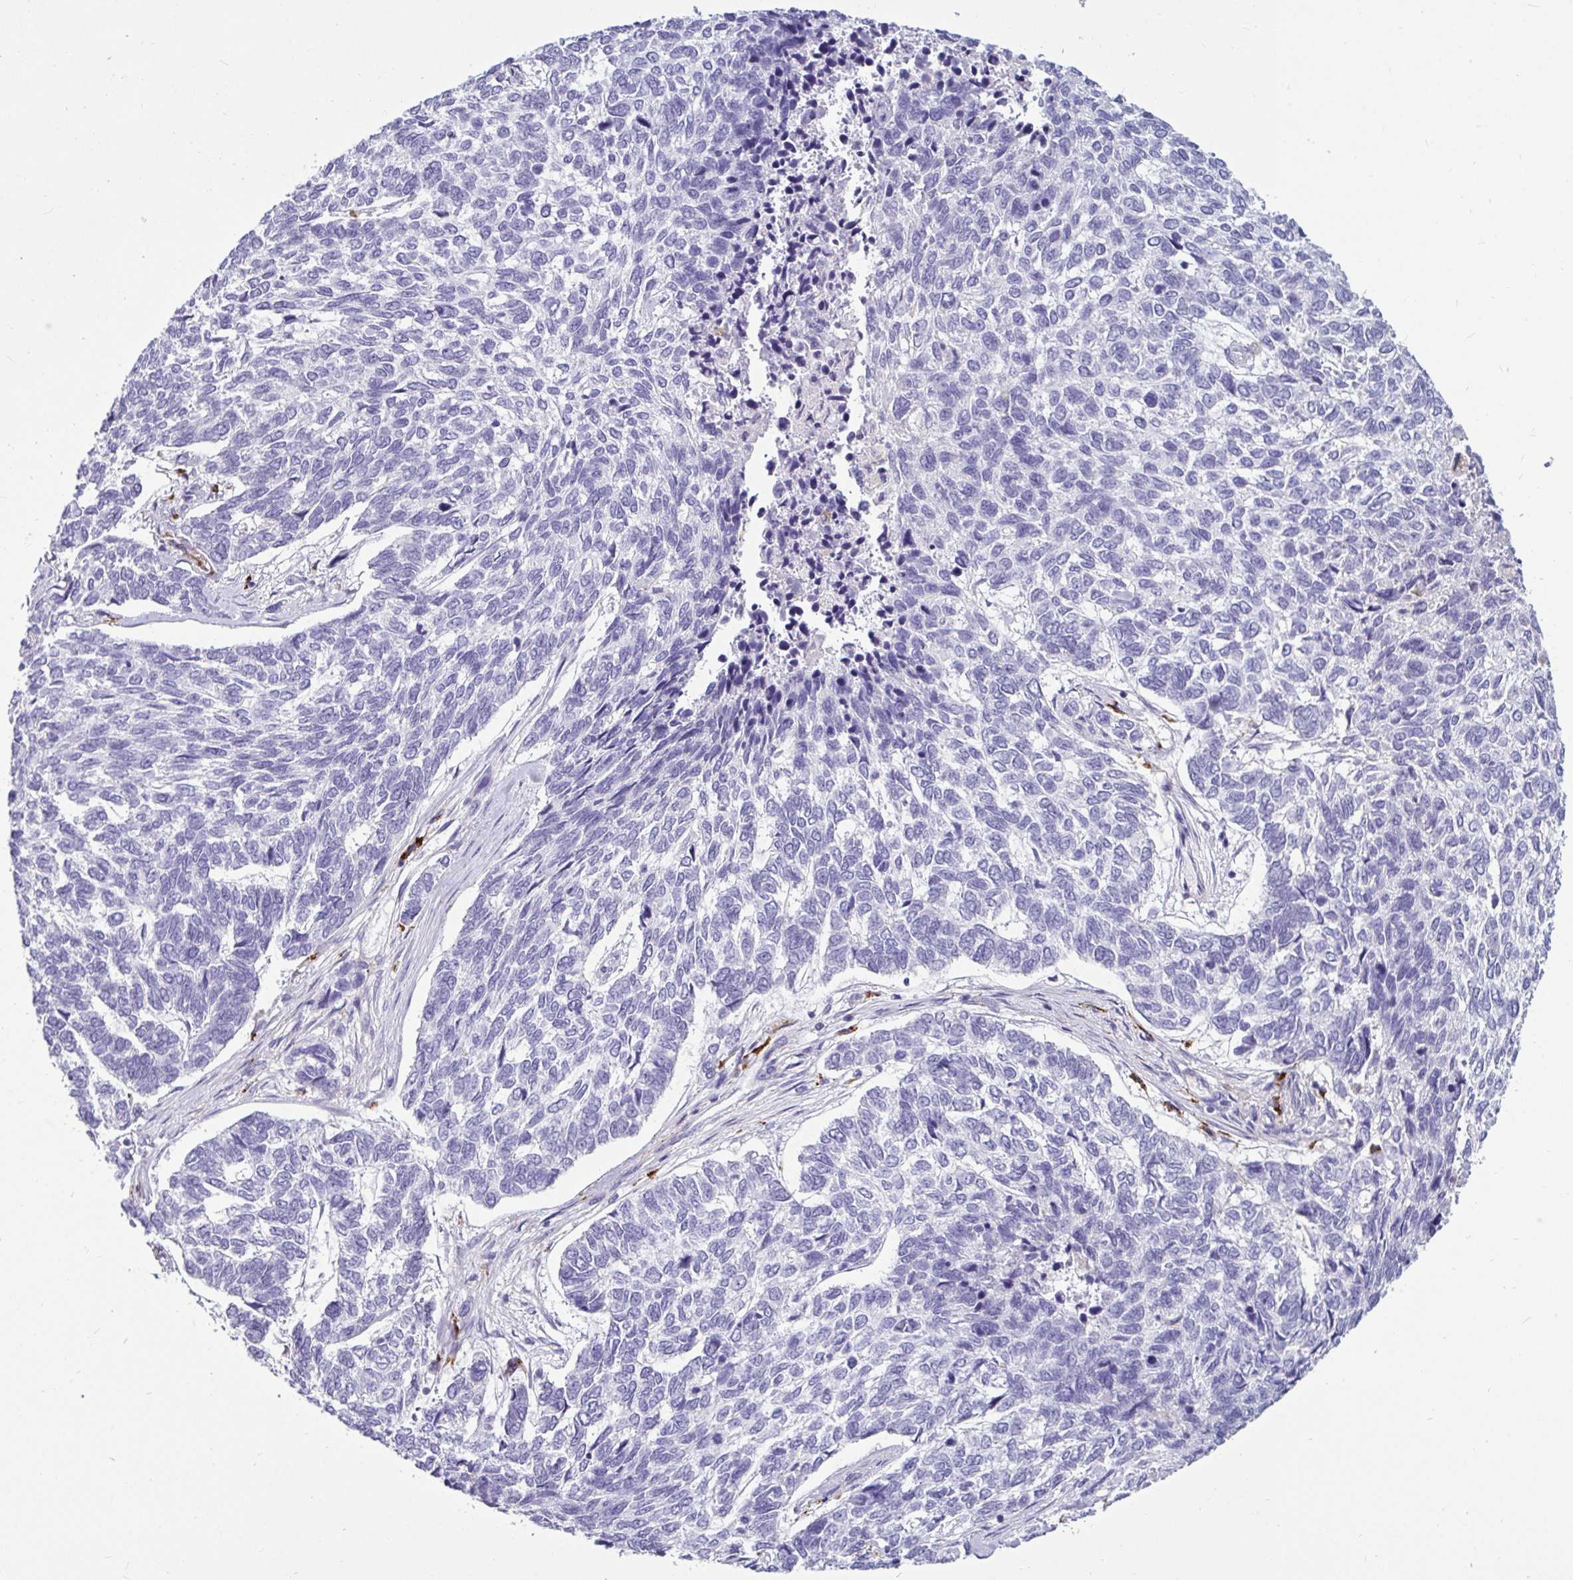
{"staining": {"intensity": "negative", "quantity": "none", "location": "none"}, "tissue": "skin cancer", "cell_type": "Tumor cells", "image_type": "cancer", "snomed": [{"axis": "morphology", "description": "Basal cell carcinoma"}, {"axis": "topography", "description": "Skin"}], "caption": "This is a photomicrograph of IHC staining of skin cancer, which shows no staining in tumor cells.", "gene": "CTSZ", "patient": {"sex": "female", "age": 65}}